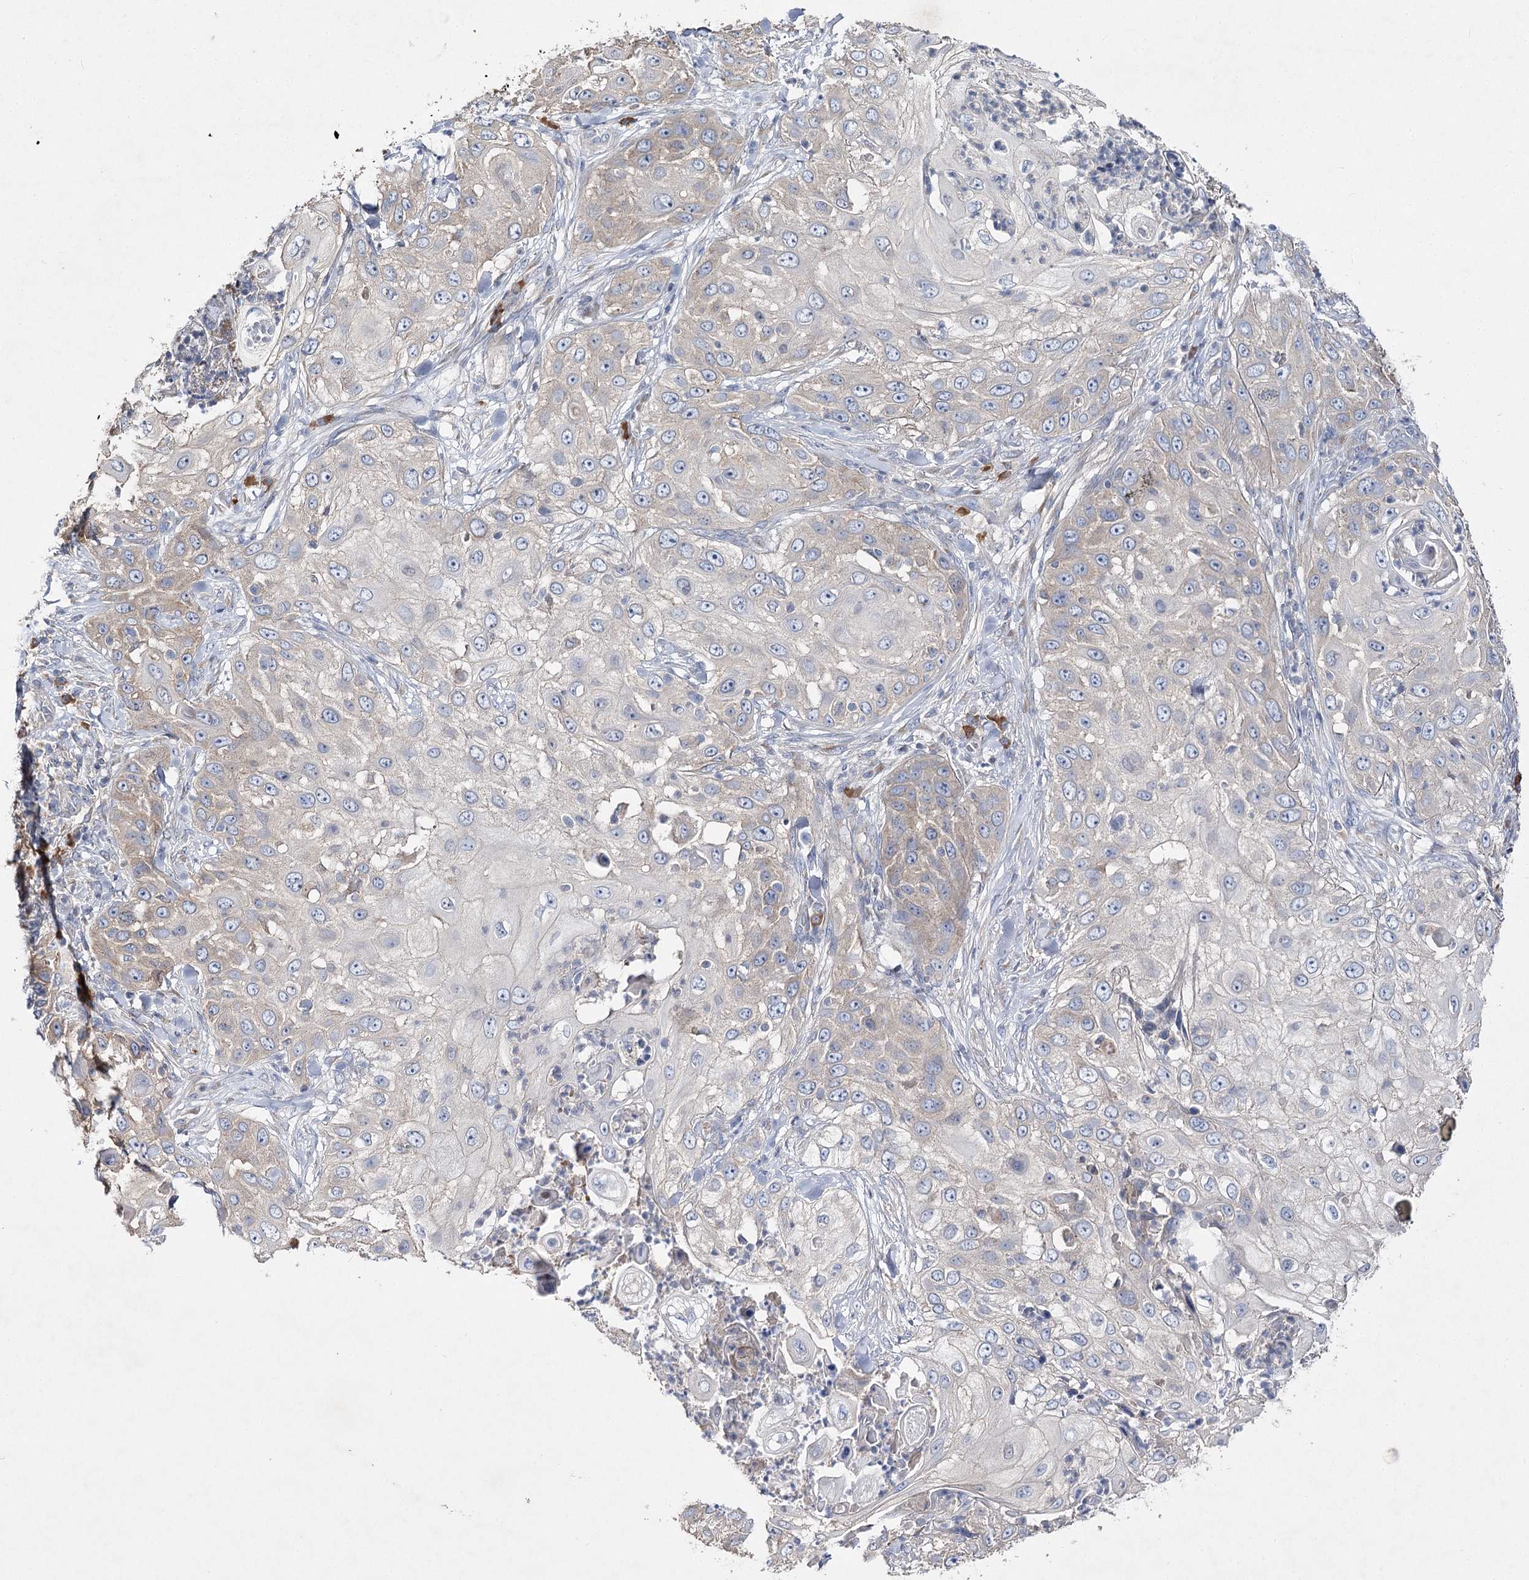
{"staining": {"intensity": "negative", "quantity": "none", "location": "none"}, "tissue": "skin cancer", "cell_type": "Tumor cells", "image_type": "cancer", "snomed": [{"axis": "morphology", "description": "Squamous cell carcinoma, NOS"}, {"axis": "topography", "description": "Skin"}], "caption": "This is a micrograph of IHC staining of squamous cell carcinoma (skin), which shows no staining in tumor cells.", "gene": "IL1RAP", "patient": {"sex": "female", "age": 44}}